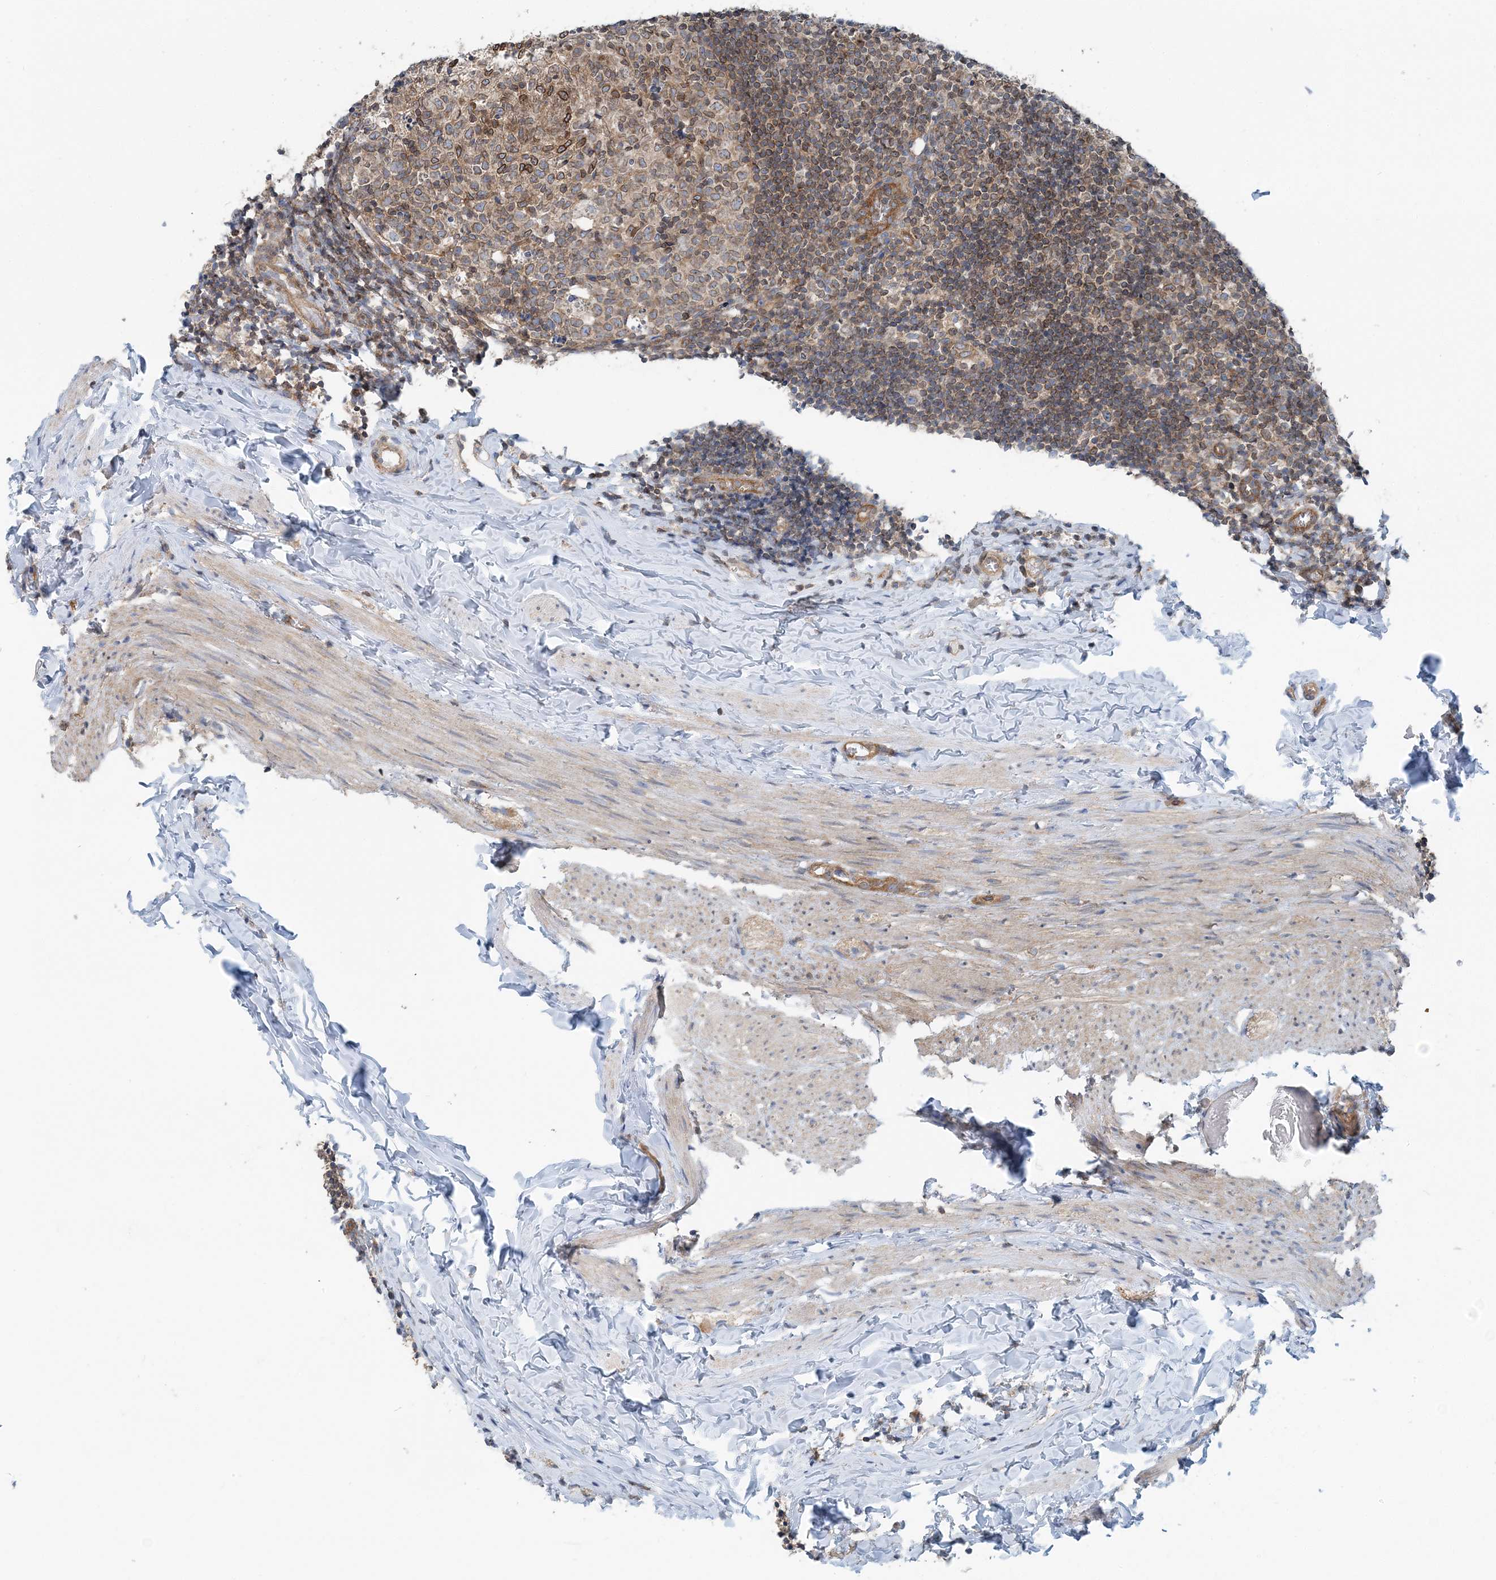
{"staining": {"intensity": "moderate", "quantity": ">75%", "location": "cytoplasmic/membranous"}, "tissue": "appendix", "cell_type": "Glandular cells", "image_type": "normal", "snomed": [{"axis": "morphology", "description": "Normal tissue, NOS"}, {"axis": "topography", "description": "Appendix"}], "caption": "This image shows immunohistochemistry staining of benign appendix, with medium moderate cytoplasmic/membranous expression in about >75% of glandular cells.", "gene": "MOB4", "patient": {"sex": "male", "age": 8}}